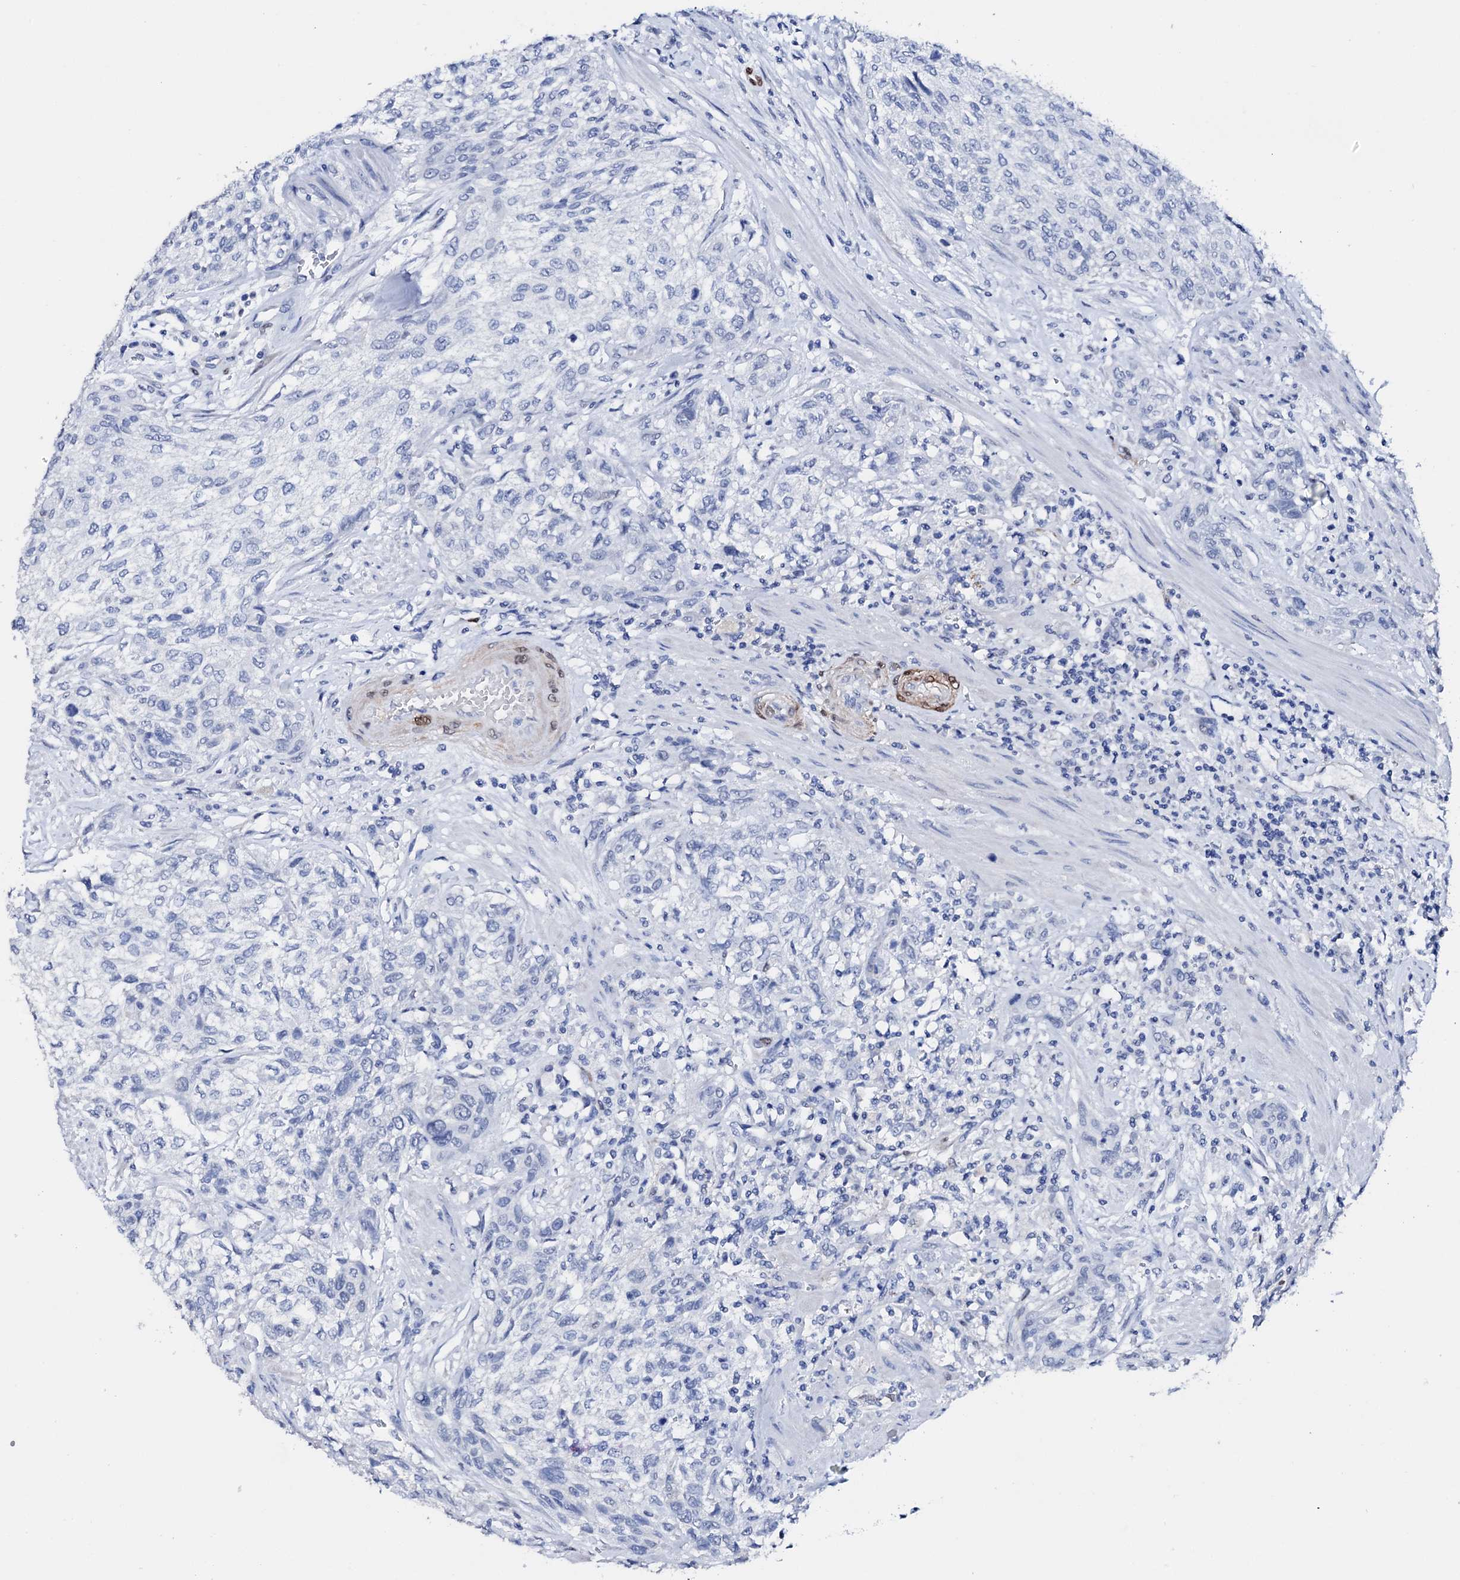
{"staining": {"intensity": "negative", "quantity": "none", "location": "none"}, "tissue": "urothelial cancer", "cell_type": "Tumor cells", "image_type": "cancer", "snomed": [{"axis": "morphology", "description": "Normal tissue, NOS"}, {"axis": "morphology", "description": "Urothelial carcinoma, NOS"}, {"axis": "topography", "description": "Urinary bladder"}, {"axis": "topography", "description": "Peripheral nerve tissue"}], "caption": "Human transitional cell carcinoma stained for a protein using immunohistochemistry (IHC) exhibits no staining in tumor cells.", "gene": "NRIP2", "patient": {"sex": "male", "age": 35}}